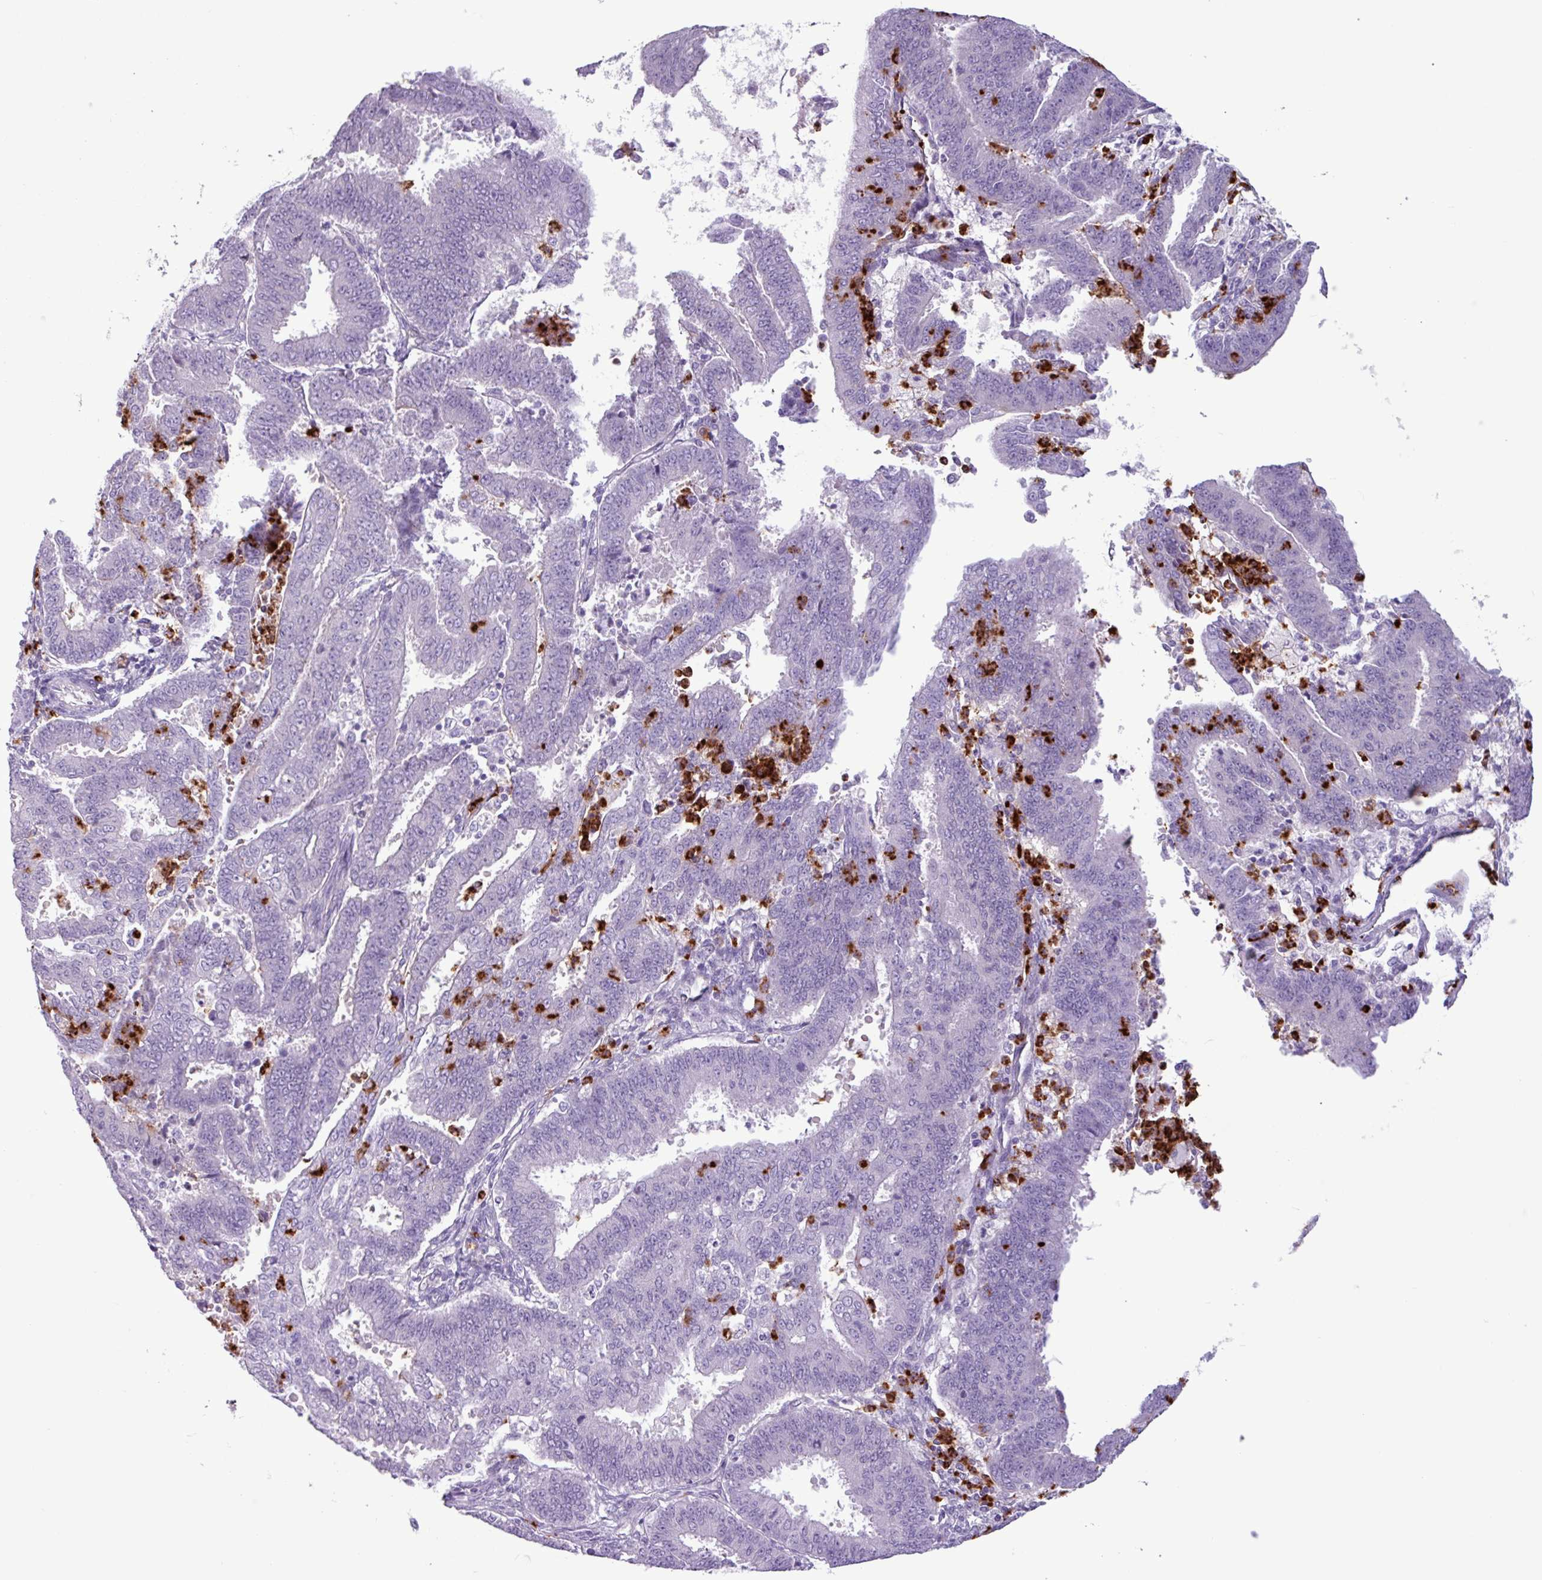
{"staining": {"intensity": "negative", "quantity": "none", "location": "none"}, "tissue": "endometrial cancer", "cell_type": "Tumor cells", "image_type": "cancer", "snomed": [{"axis": "morphology", "description": "Adenocarcinoma, NOS"}, {"axis": "topography", "description": "Endometrium"}], "caption": "DAB (3,3'-diaminobenzidine) immunohistochemical staining of human endometrial adenocarcinoma demonstrates no significant expression in tumor cells. (IHC, brightfield microscopy, high magnification).", "gene": "TMEM178A", "patient": {"sex": "female", "age": 73}}